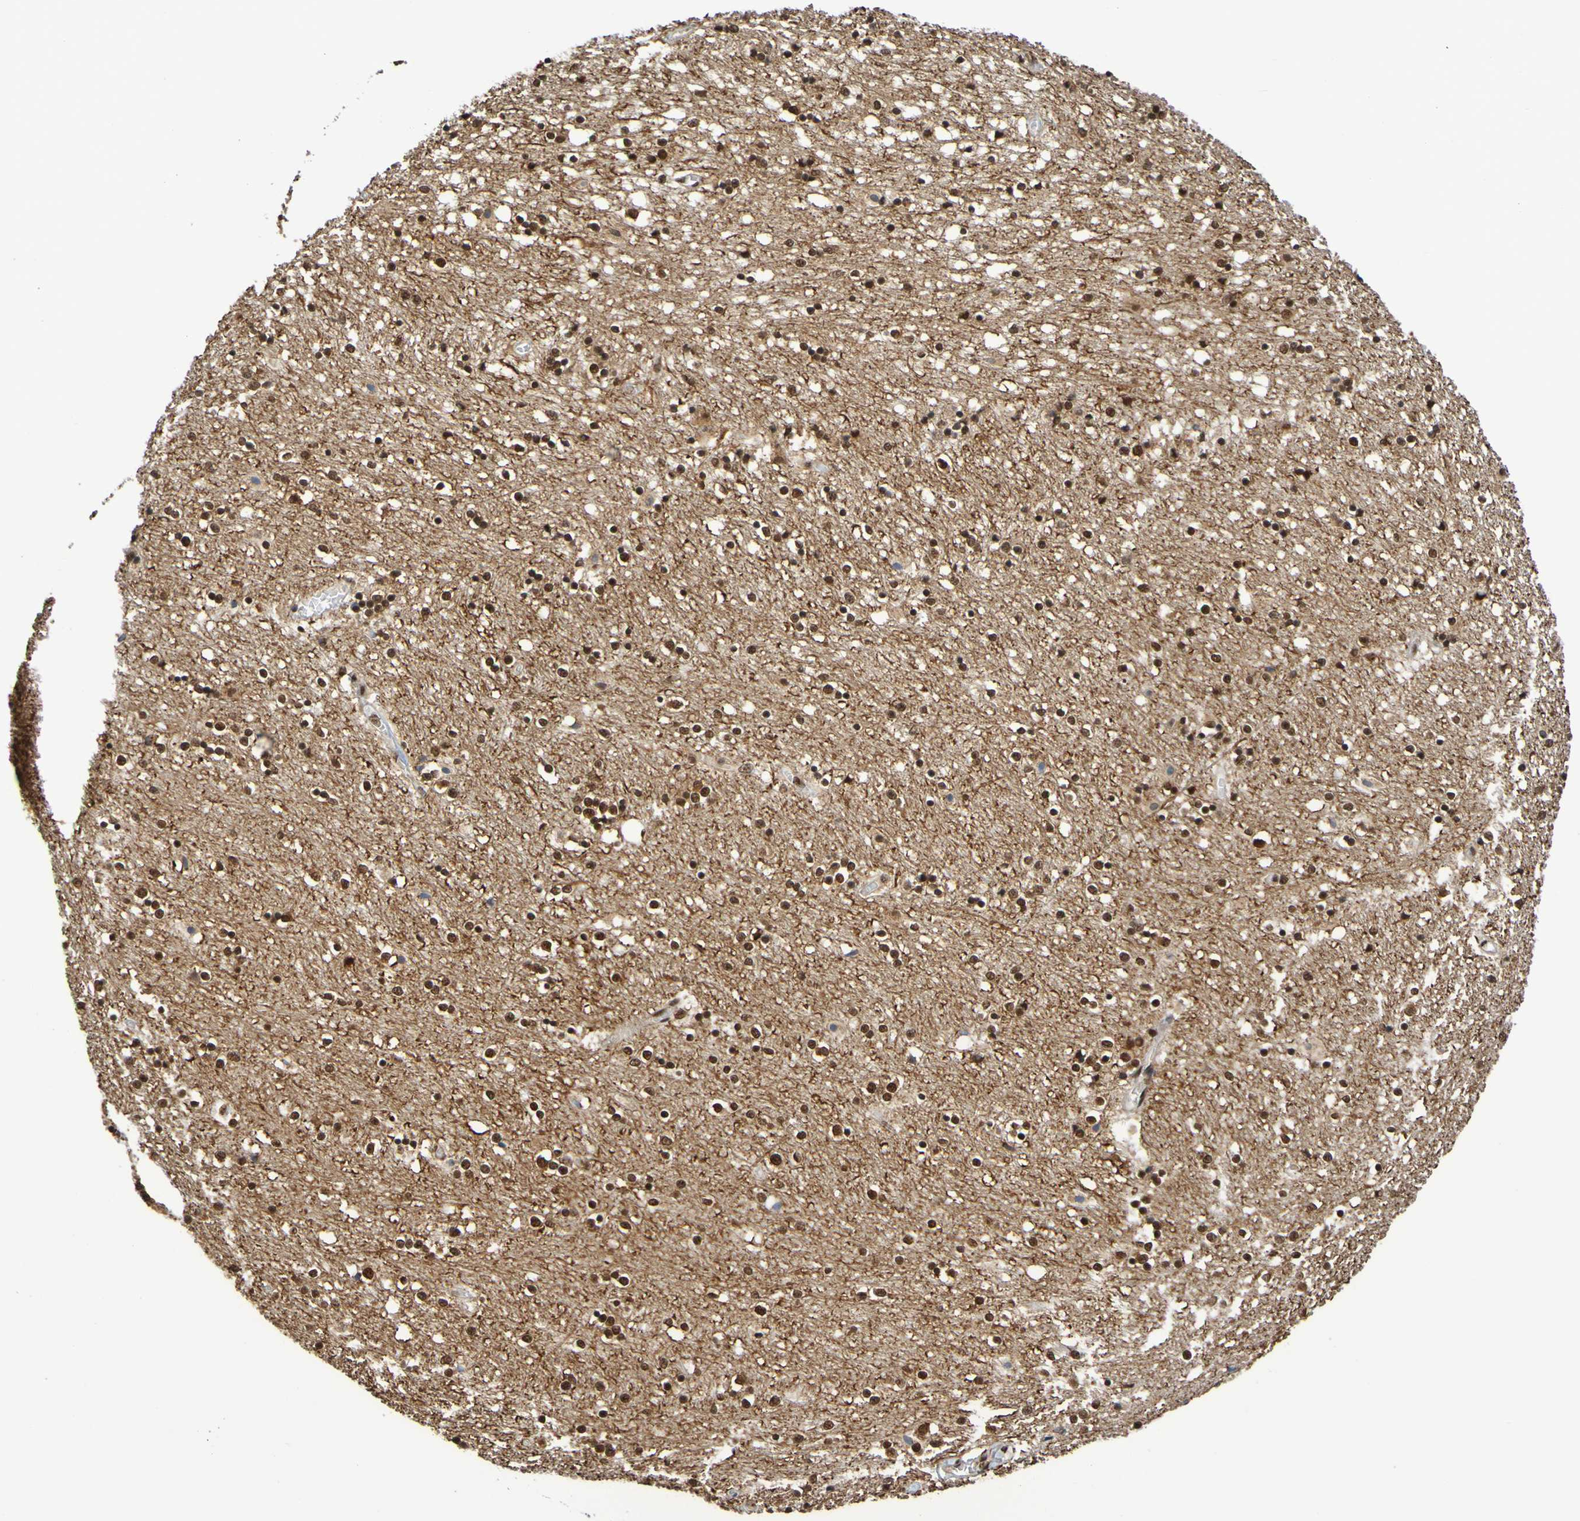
{"staining": {"intensity": "strong", "quantity": ">75%", "location": "nuclear"}, "tissue": "caudate", "cell_type": "Glial cells", "image_type": "normal", "snomed": [{"axis": "morphology", "description": "Normal tissue, NOS"}, {"axis": "topography", "description": "Lateral ventricle wall"}], "caption": "This is an image of IHC staining of normal caudate, which shows strong staining in the nuclear of glial cells.", "gene": "HDAC2", "patient": {"sex": "female", "age": 54}}